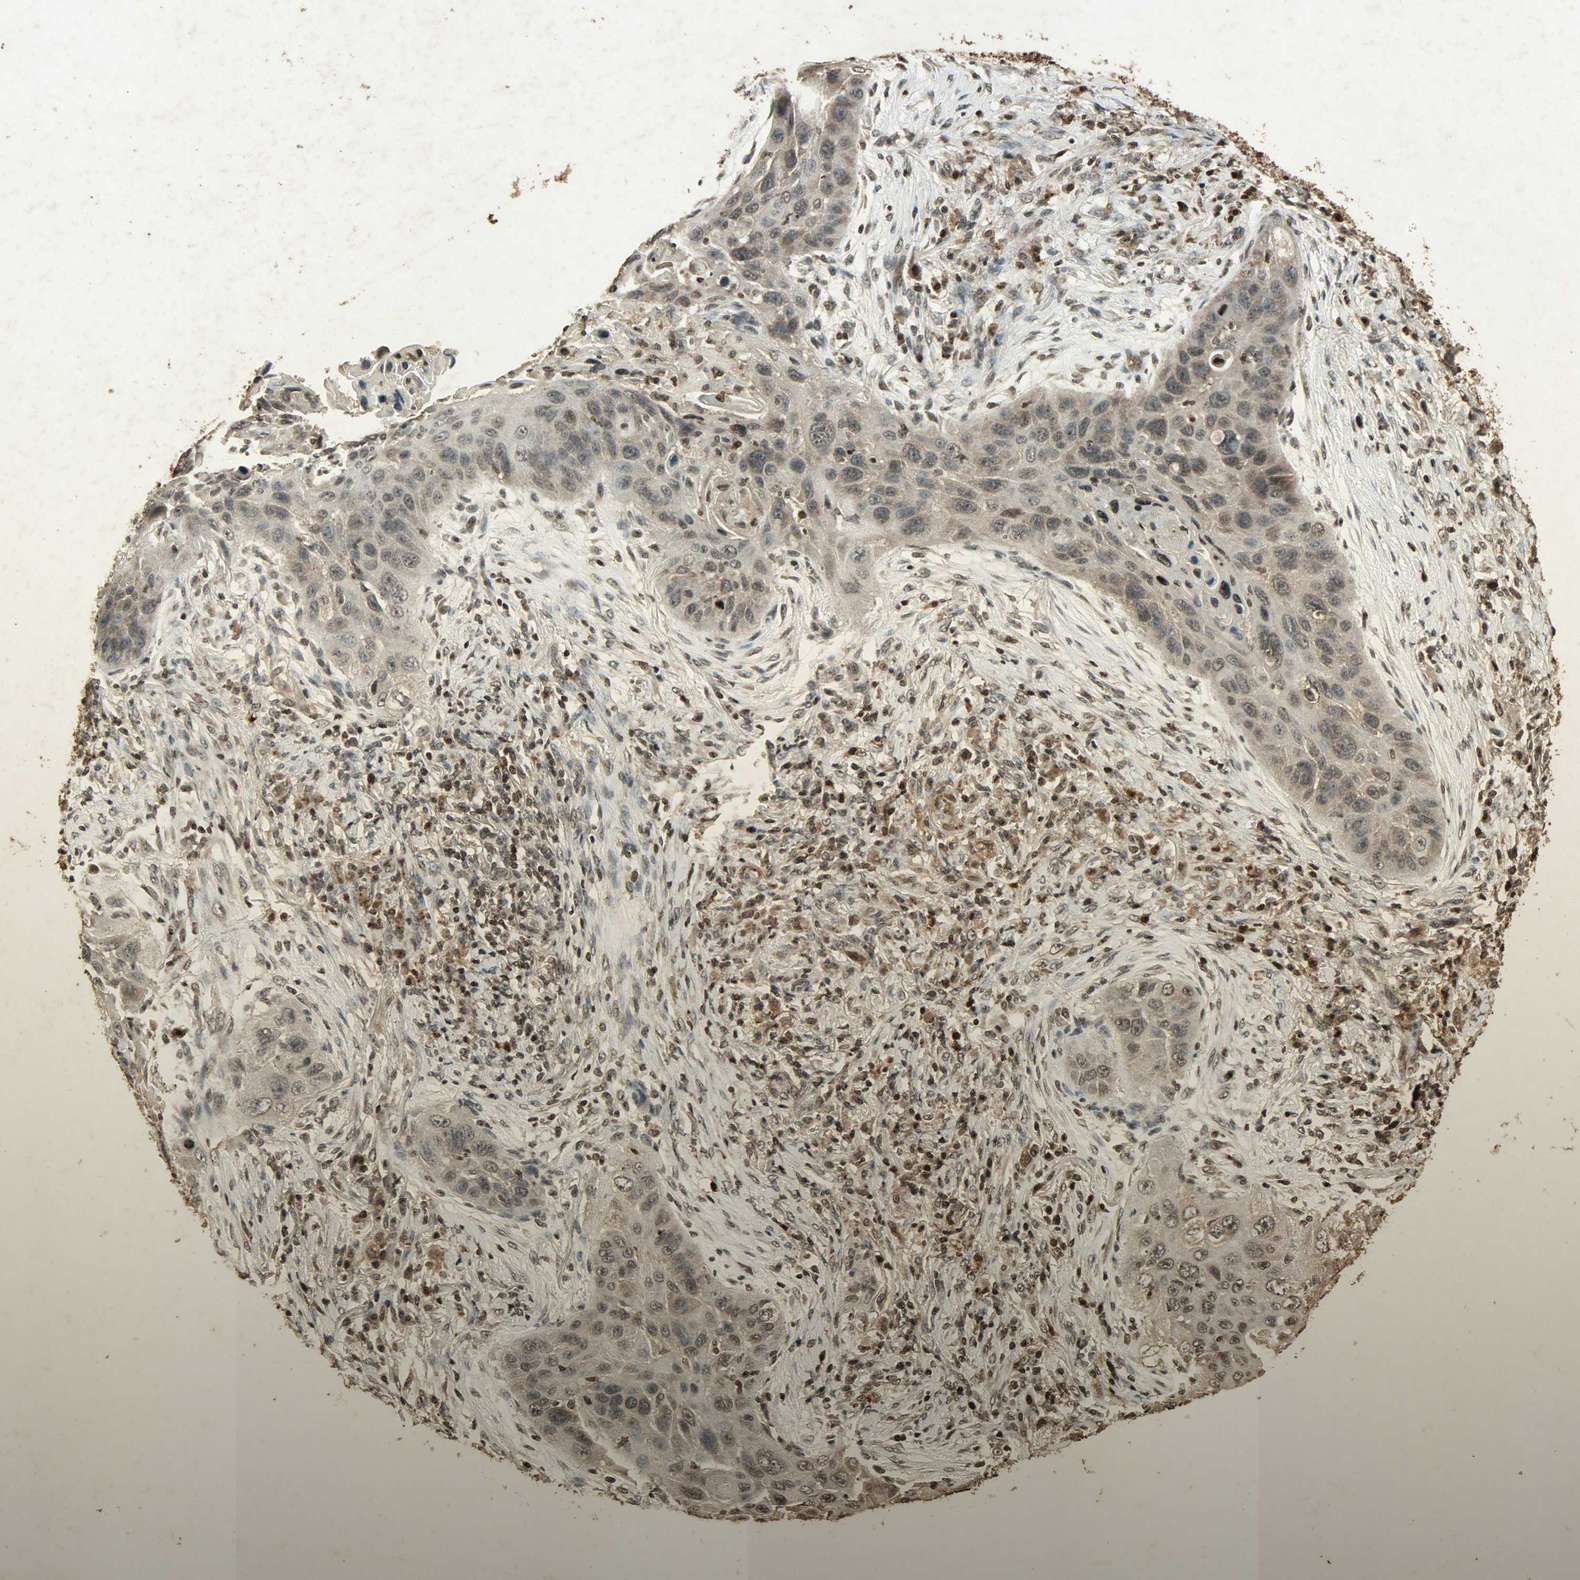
{"staining": {"intensity": "weak", "quantity": ">75%", "location": "cytoplasmic/membranous,nuclear"}, "tissue": "lung cancer", "cell_type": "Tumor cells", "image_type": "cancer", "snomed": [{"axis": "morphology", "description": "Squamous cell carcinoma, NOS"}, {"axis": "topography", "description": "Lung"}], "caption": "Lung cancer stained with IHC reveals weak cytoplasmic/membranous and nuclear positivity in approximately >75% of tumor cells.", "gene": "PPP3R1", "patient": {"sex": "female", "age": 67}}